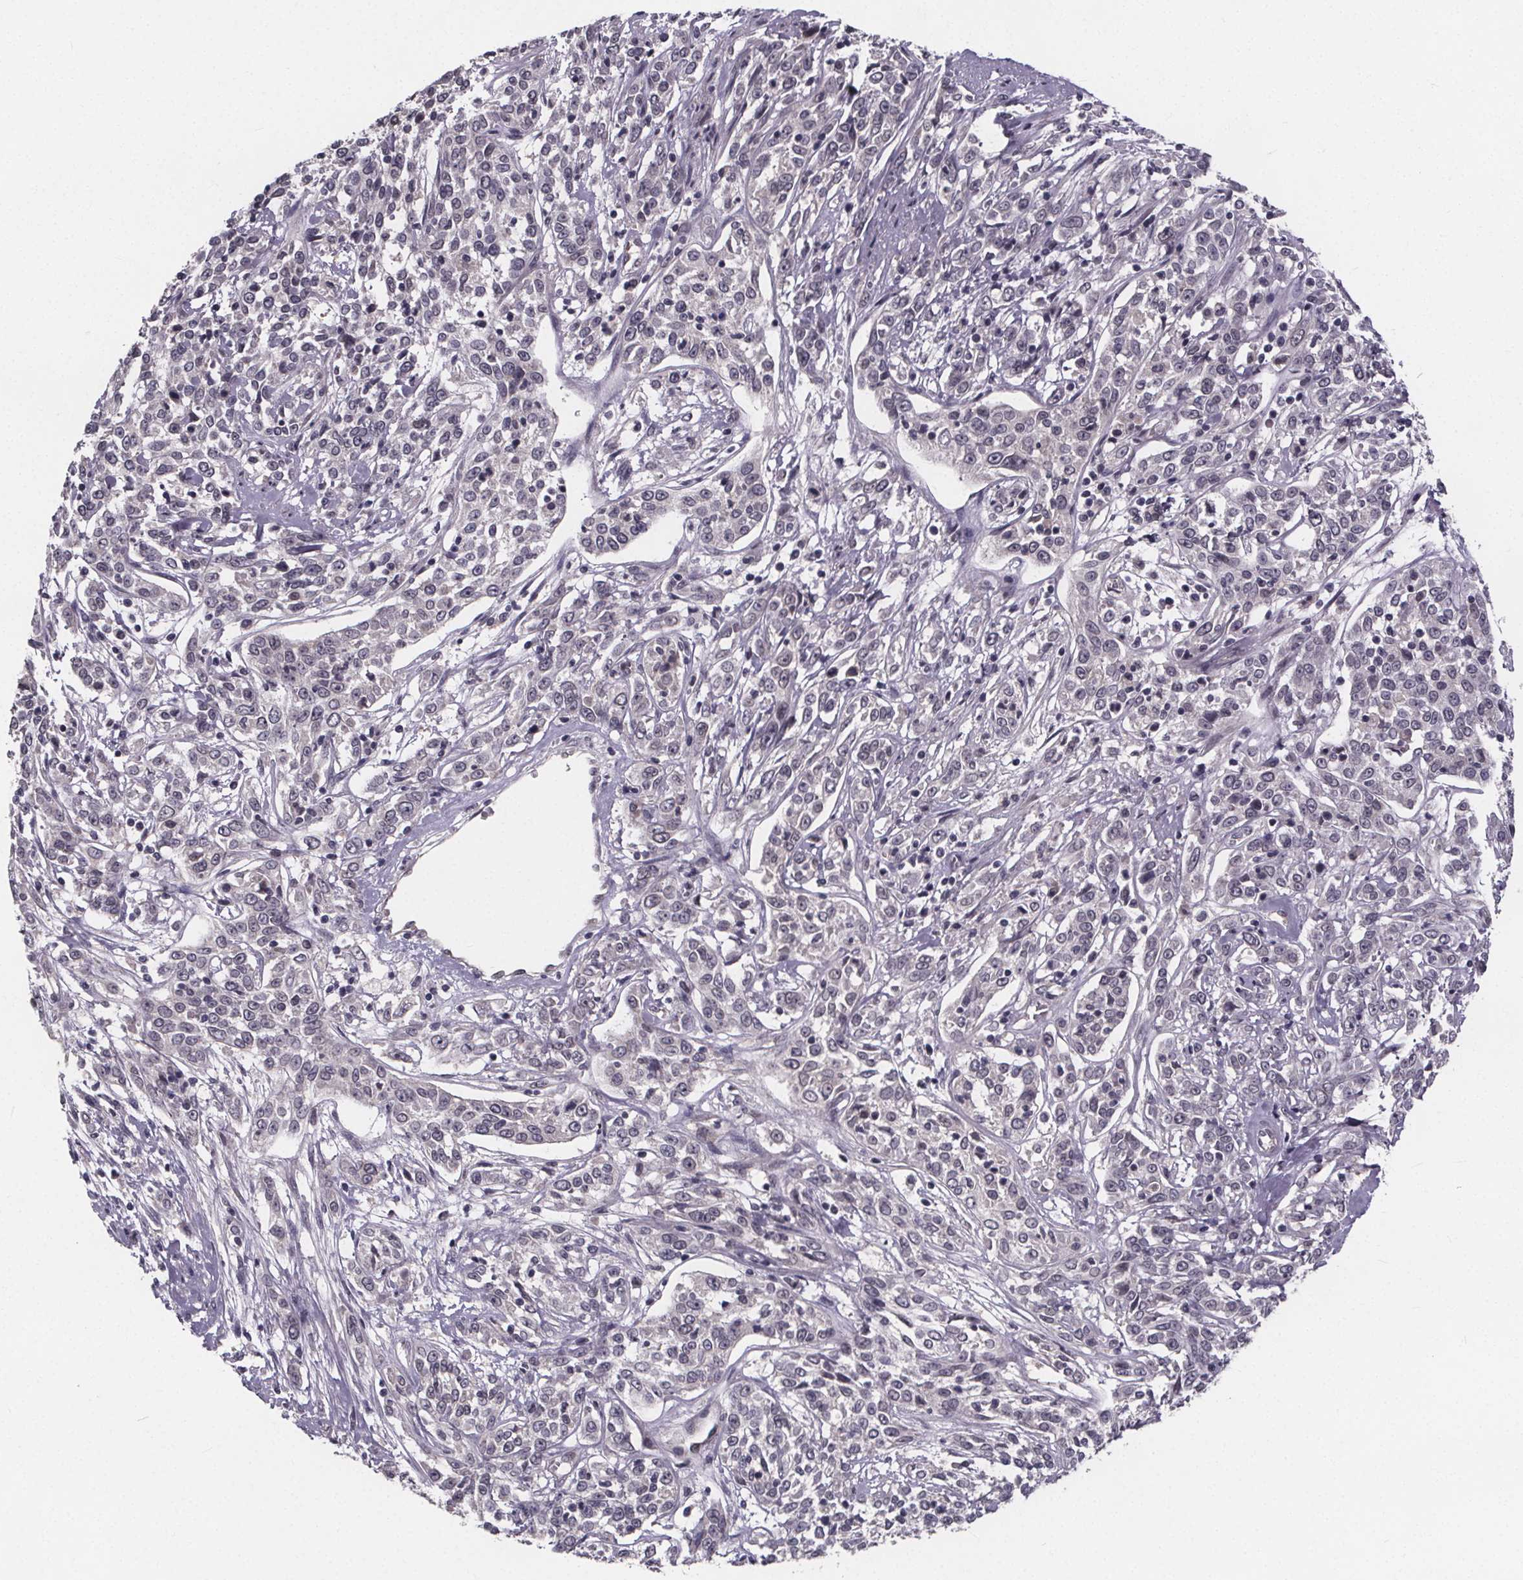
{"staining": {"intensity": "negative", "quantity": "none", "location": "none"}, "tissue": "cervical cancer", "cell_type": "Tumor cells", "image_type": "cancer", "snomed": [{"axis": "morphology", "description": "Adenocarcinoma, NOS"}, {"axis": "topography", "description": "Cervix"}], "caption": "IHC of cervical cancer (adenocarcinoma) displays no positivity in tumor cells.", "gene": "FAM181B", "patient": {"sex": "female", "age": 40}}